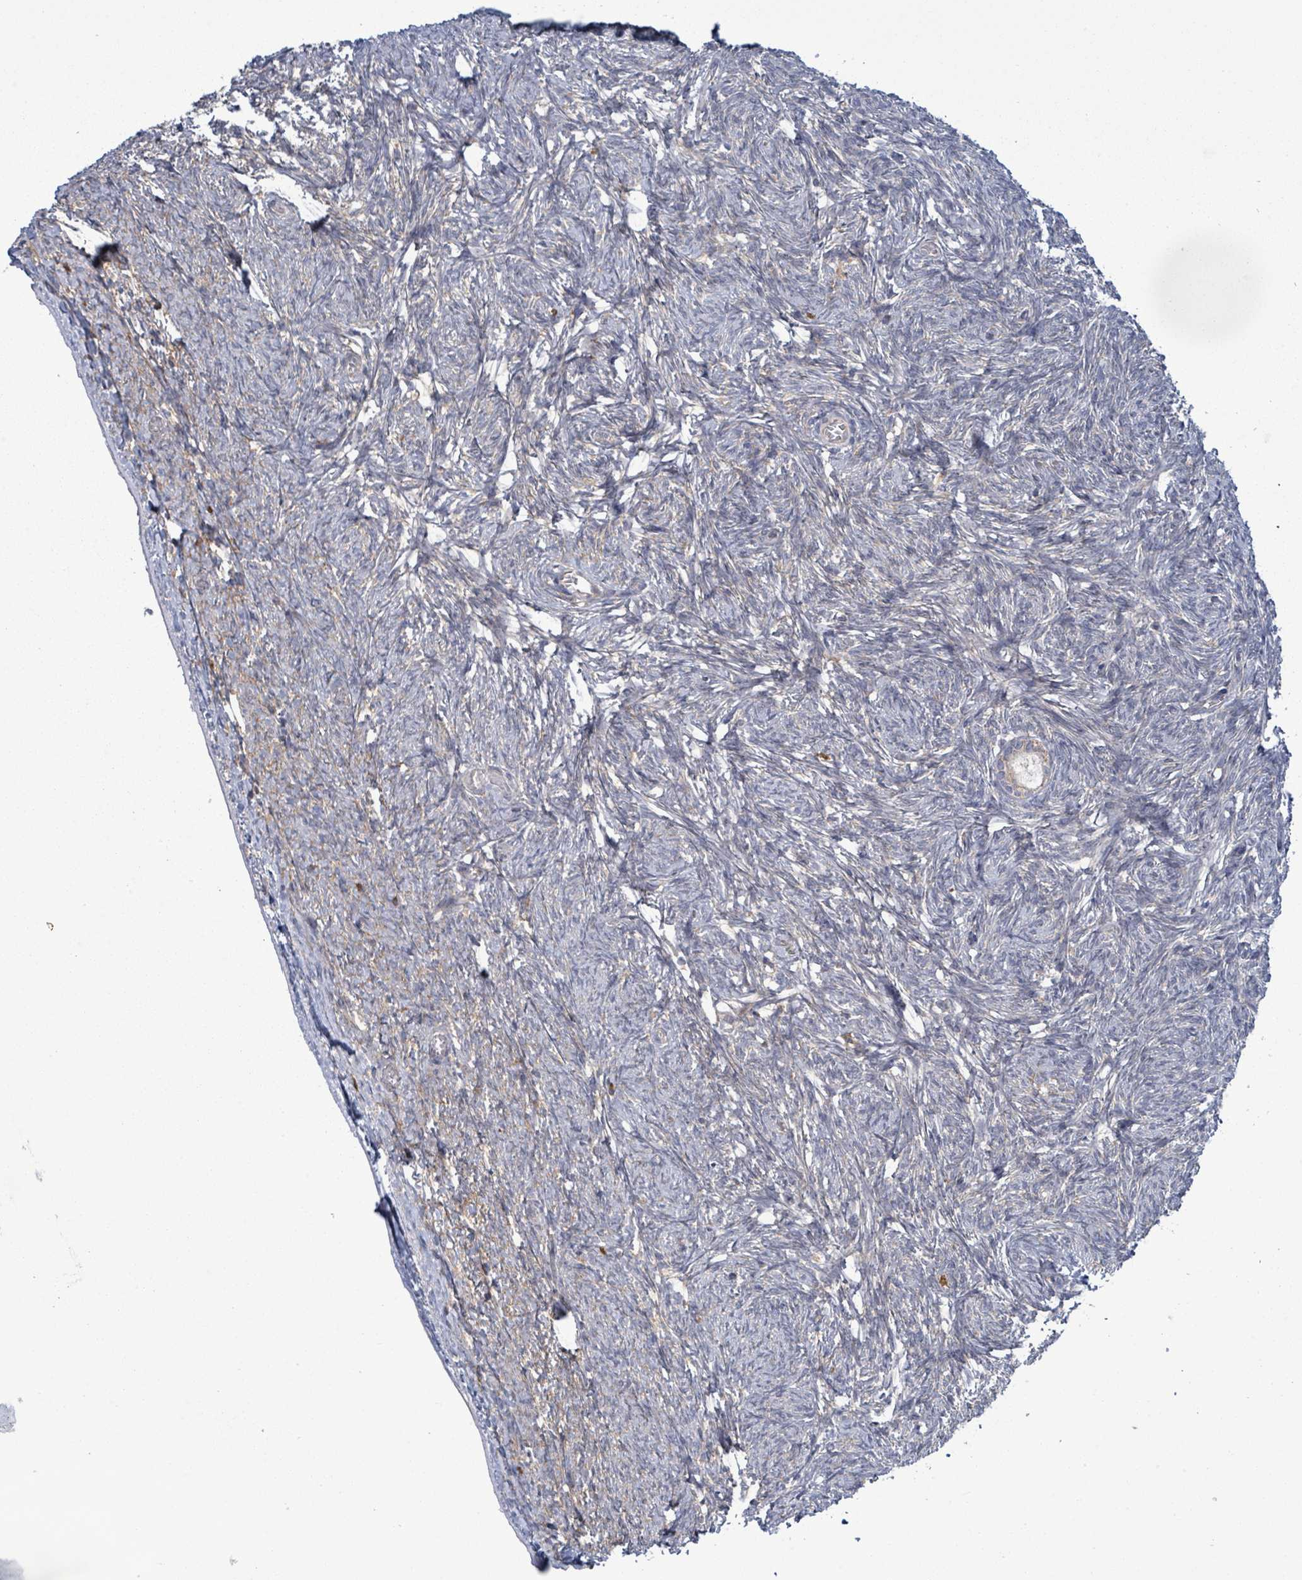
{"staining": {"intensity": "weak", "quantity": "<25%", "location": "cytoplasmic/membranous"}, "tissue": "ovary", "cell_type": "Follicle cells", "image_type": "normal", "snomed": [{"axis": "morphology", "description": "Normal tissue, NOS"}, {"axis": "topography", "description": "Ovary"}], "caption": "This is an immunohistochemistry micrograph of normal human ovary. There is no expression in follicle cells.", "gene": "ATP13A1", "patient": {"sex": "female", "age": 44}}